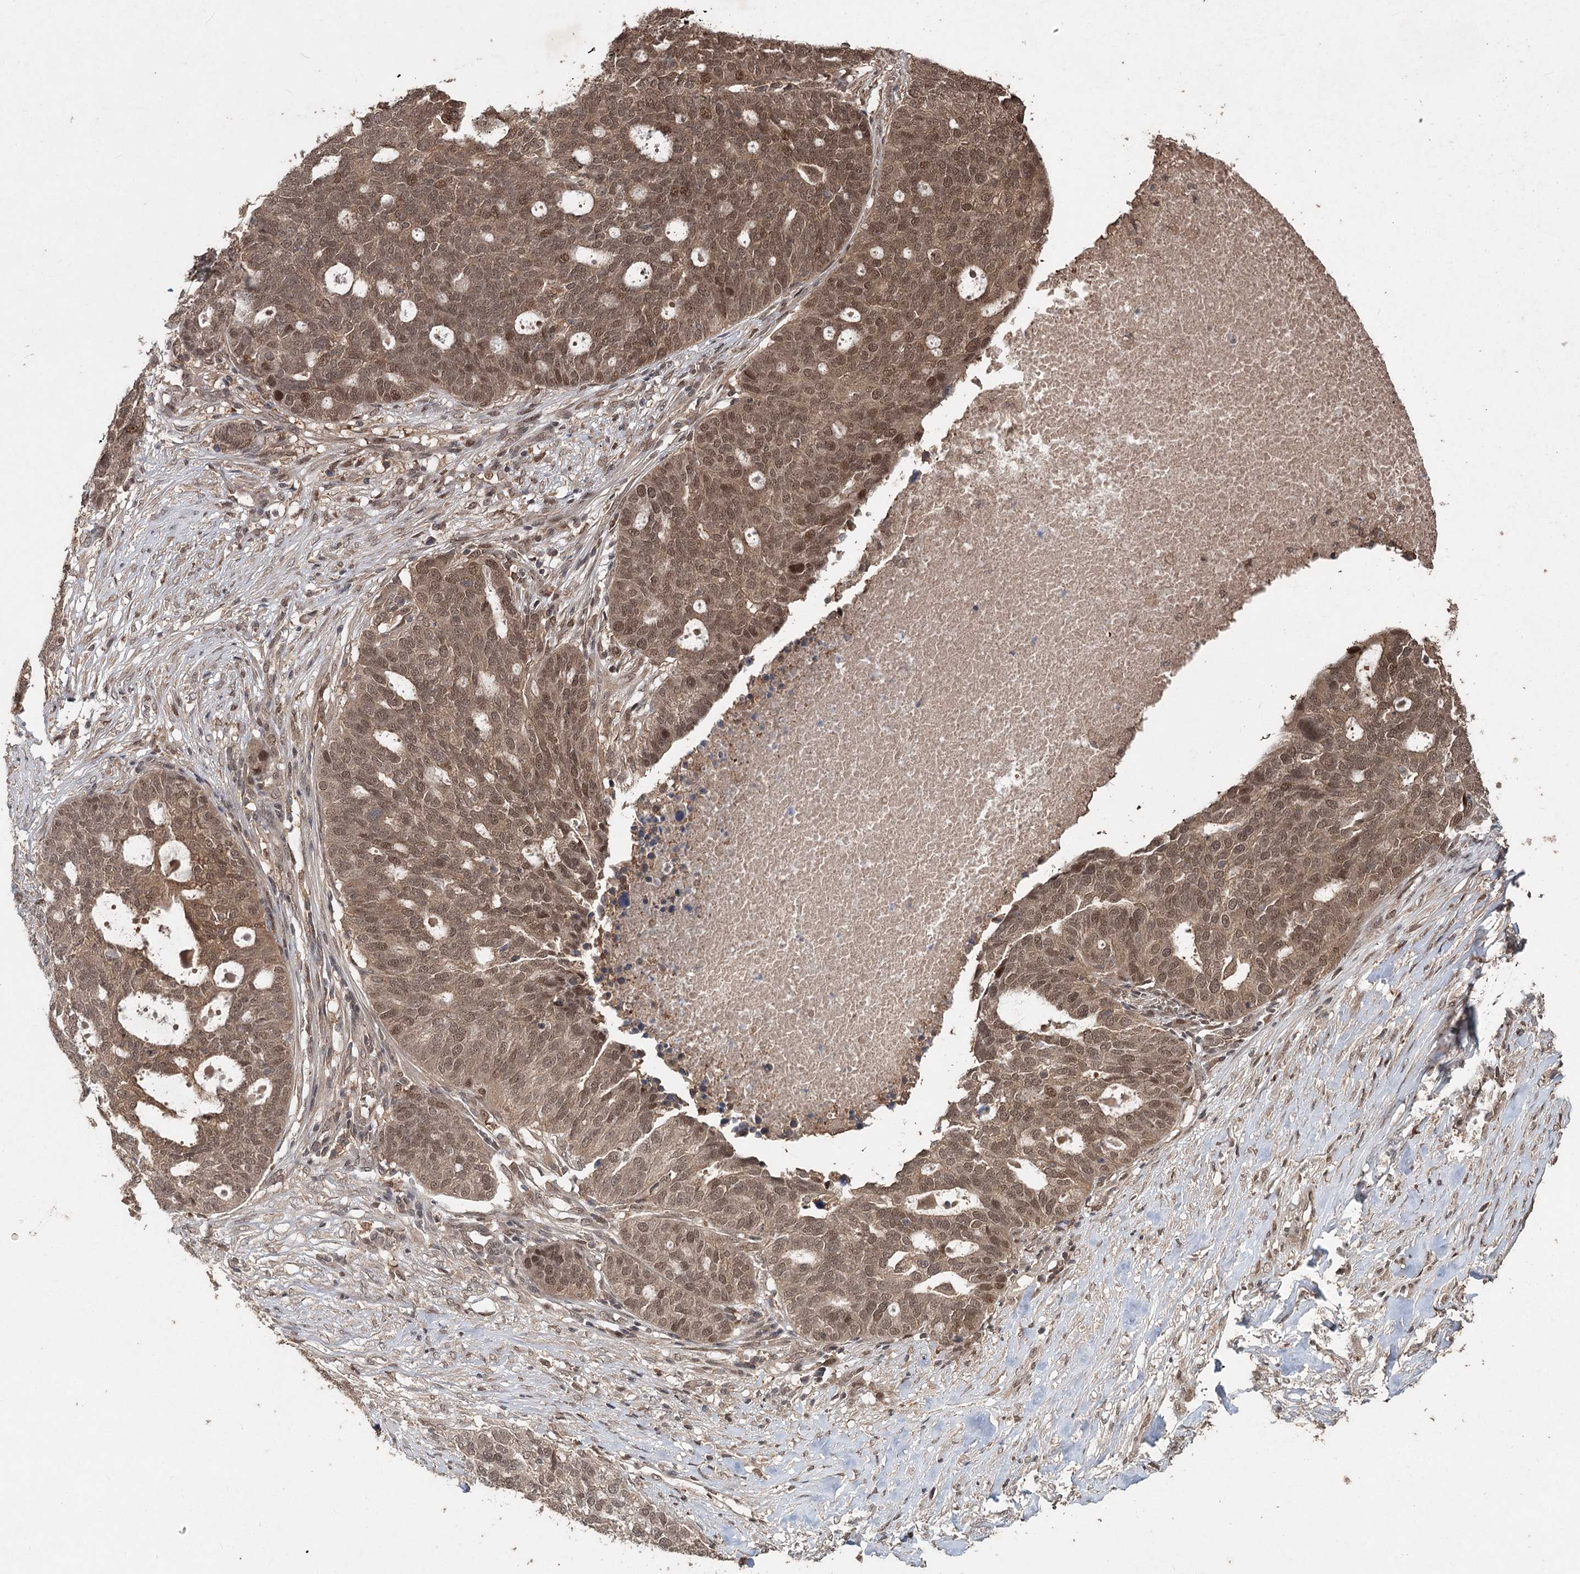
{"staining": {"intensity": "moderate", "quantity": ">75%", "location": "cytoplasmic/membranous,nuclear"}, "tissue": "ovarian cancer", "cell_type": "Tumor cells", "image_type": "cancer", "snomed": [{"axis": "morphology", "description": "Cystadenocarcinoma, serous, NOS"}, {"axis": "topography", "description": "Ovary"}], "caption": "Brown immunohistochemical staining in human ovarian cancer demonstrates moderate cytoplasmic/membranous and nuclear positivity in approximately >75% of tumor cells.", "gene": "FBXO7", "patient": {"sex": "female", "age": 59}}